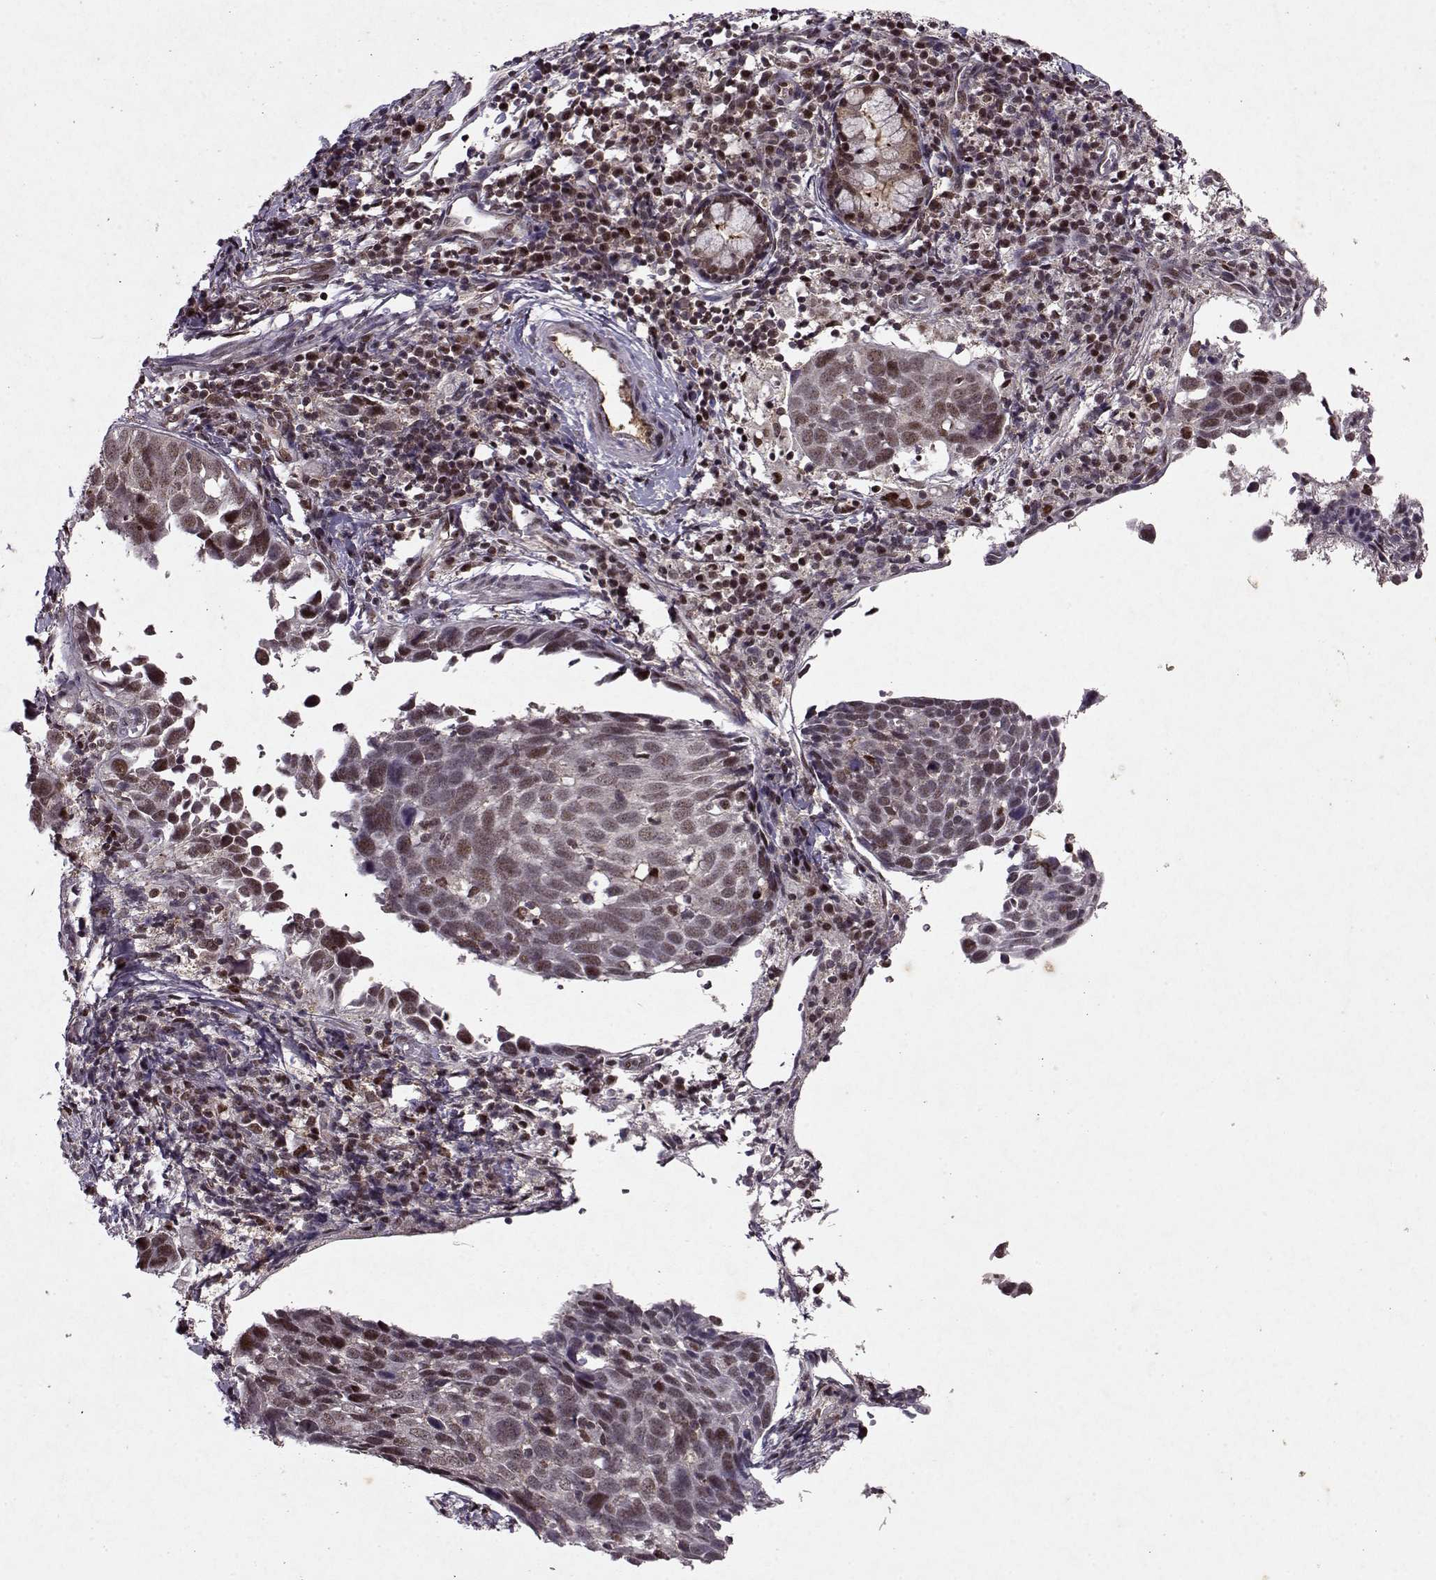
{"staining": {"intensity": "weak", "quantity": ">75%", "location": "nuclear"}, "tissue": "lung cancer", "cell_type": "Tumor cells", "image_type": "cancer", "snomed": [{"axis": "morphology", "description": "Squamous cell carcinoma, NOS"}, {"axis": "topography", "description": "Lung"}], "caption": "Human lung cancer stained for a protein (brown) exhibits weak nuclear positive positivity in about >75% of tumor cells.", "gene": "PSMA7", "patient": {"sex": "male", "age": 57}}